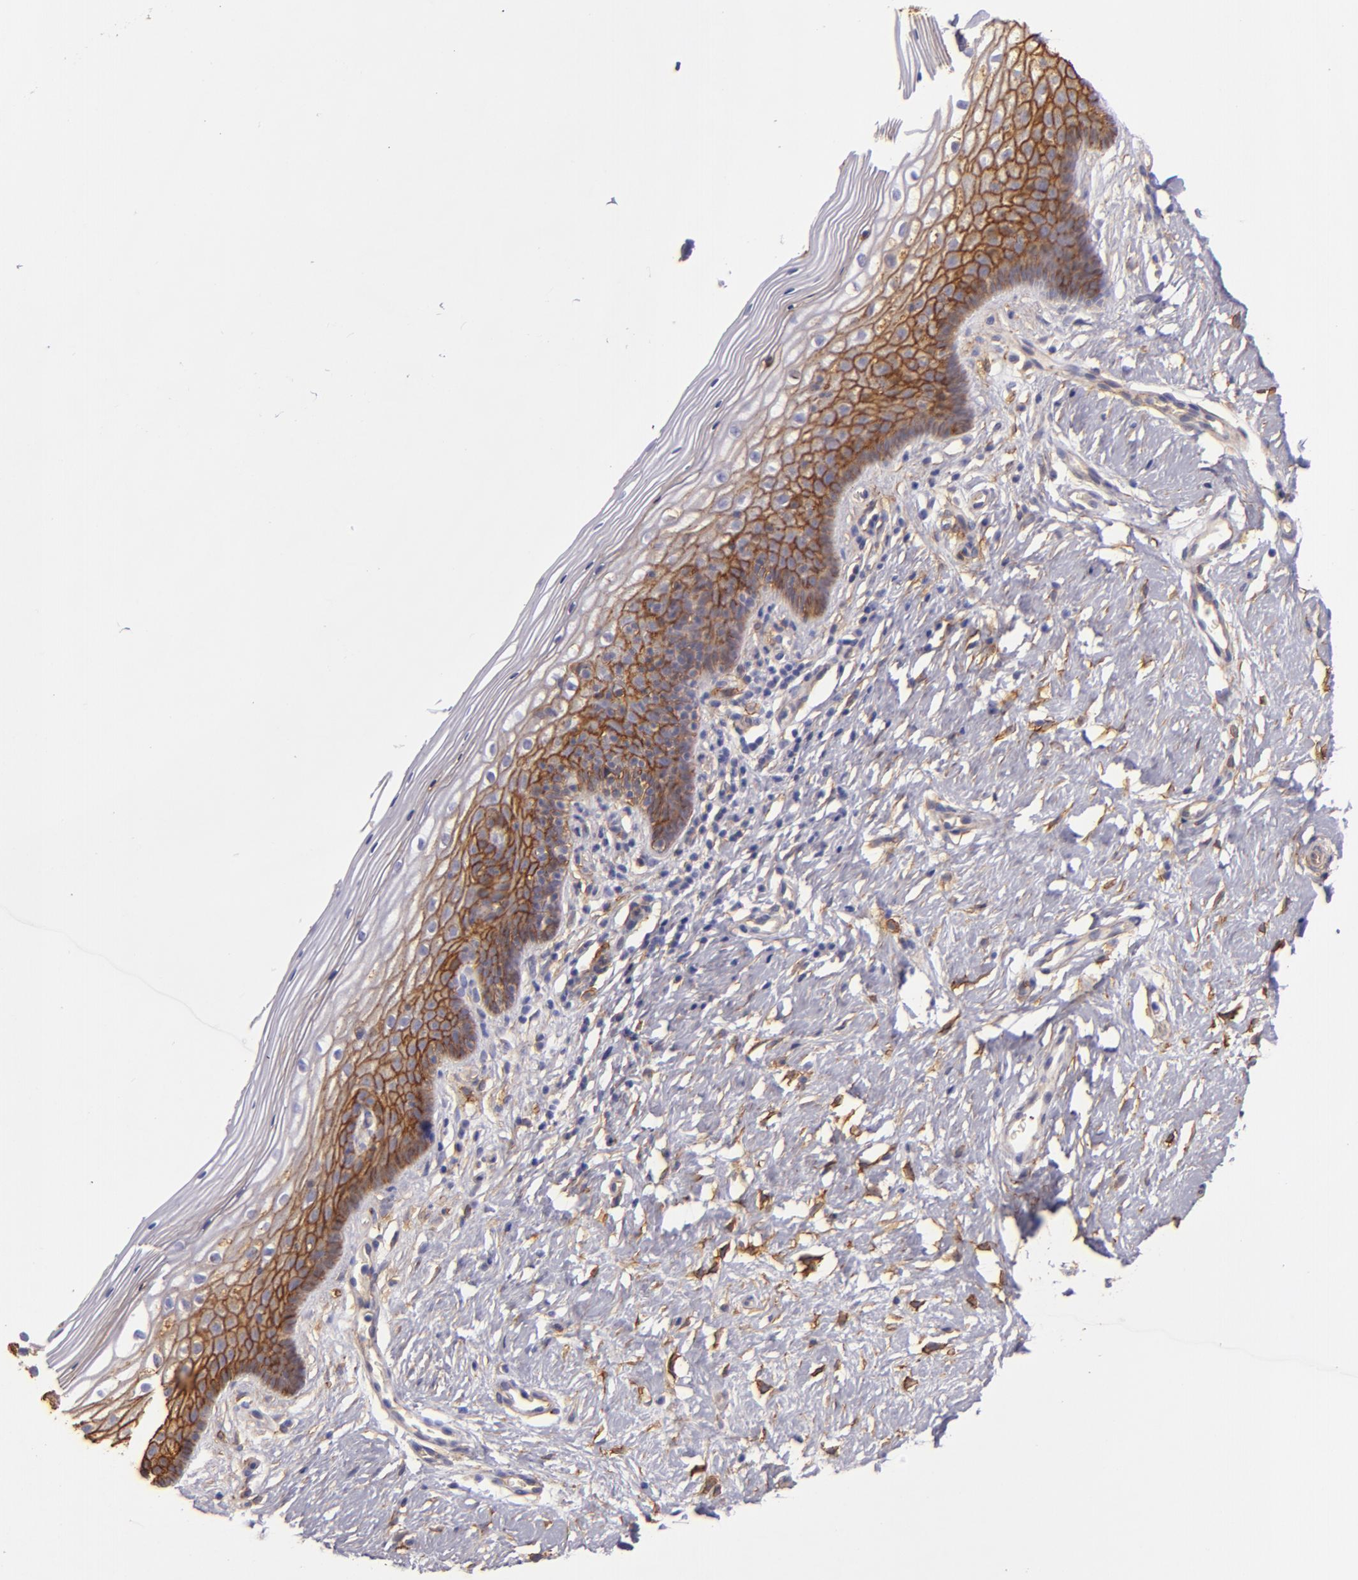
{"staining": {"intensity": "strong", "quantity": "25%-75%", "location": "cytoplasmic/membranous"}, "tissue": "vagina", "cell_type": "Squamous epithelial cells", "image_type": "normal", "snomed": [{"axis": "morphology", "description": "Normal tissue, NOS"}, {"axis": "topography", "description": "Vagina"}], "caption": "Immunohistochemical staining of normal vagina shows high levels of strong cytoplasmic/membranous expression in approximately 25%-75% of squamous epithelial cells.", "gene": "CD9", "patient": {"sex": "female", "age": 46}}